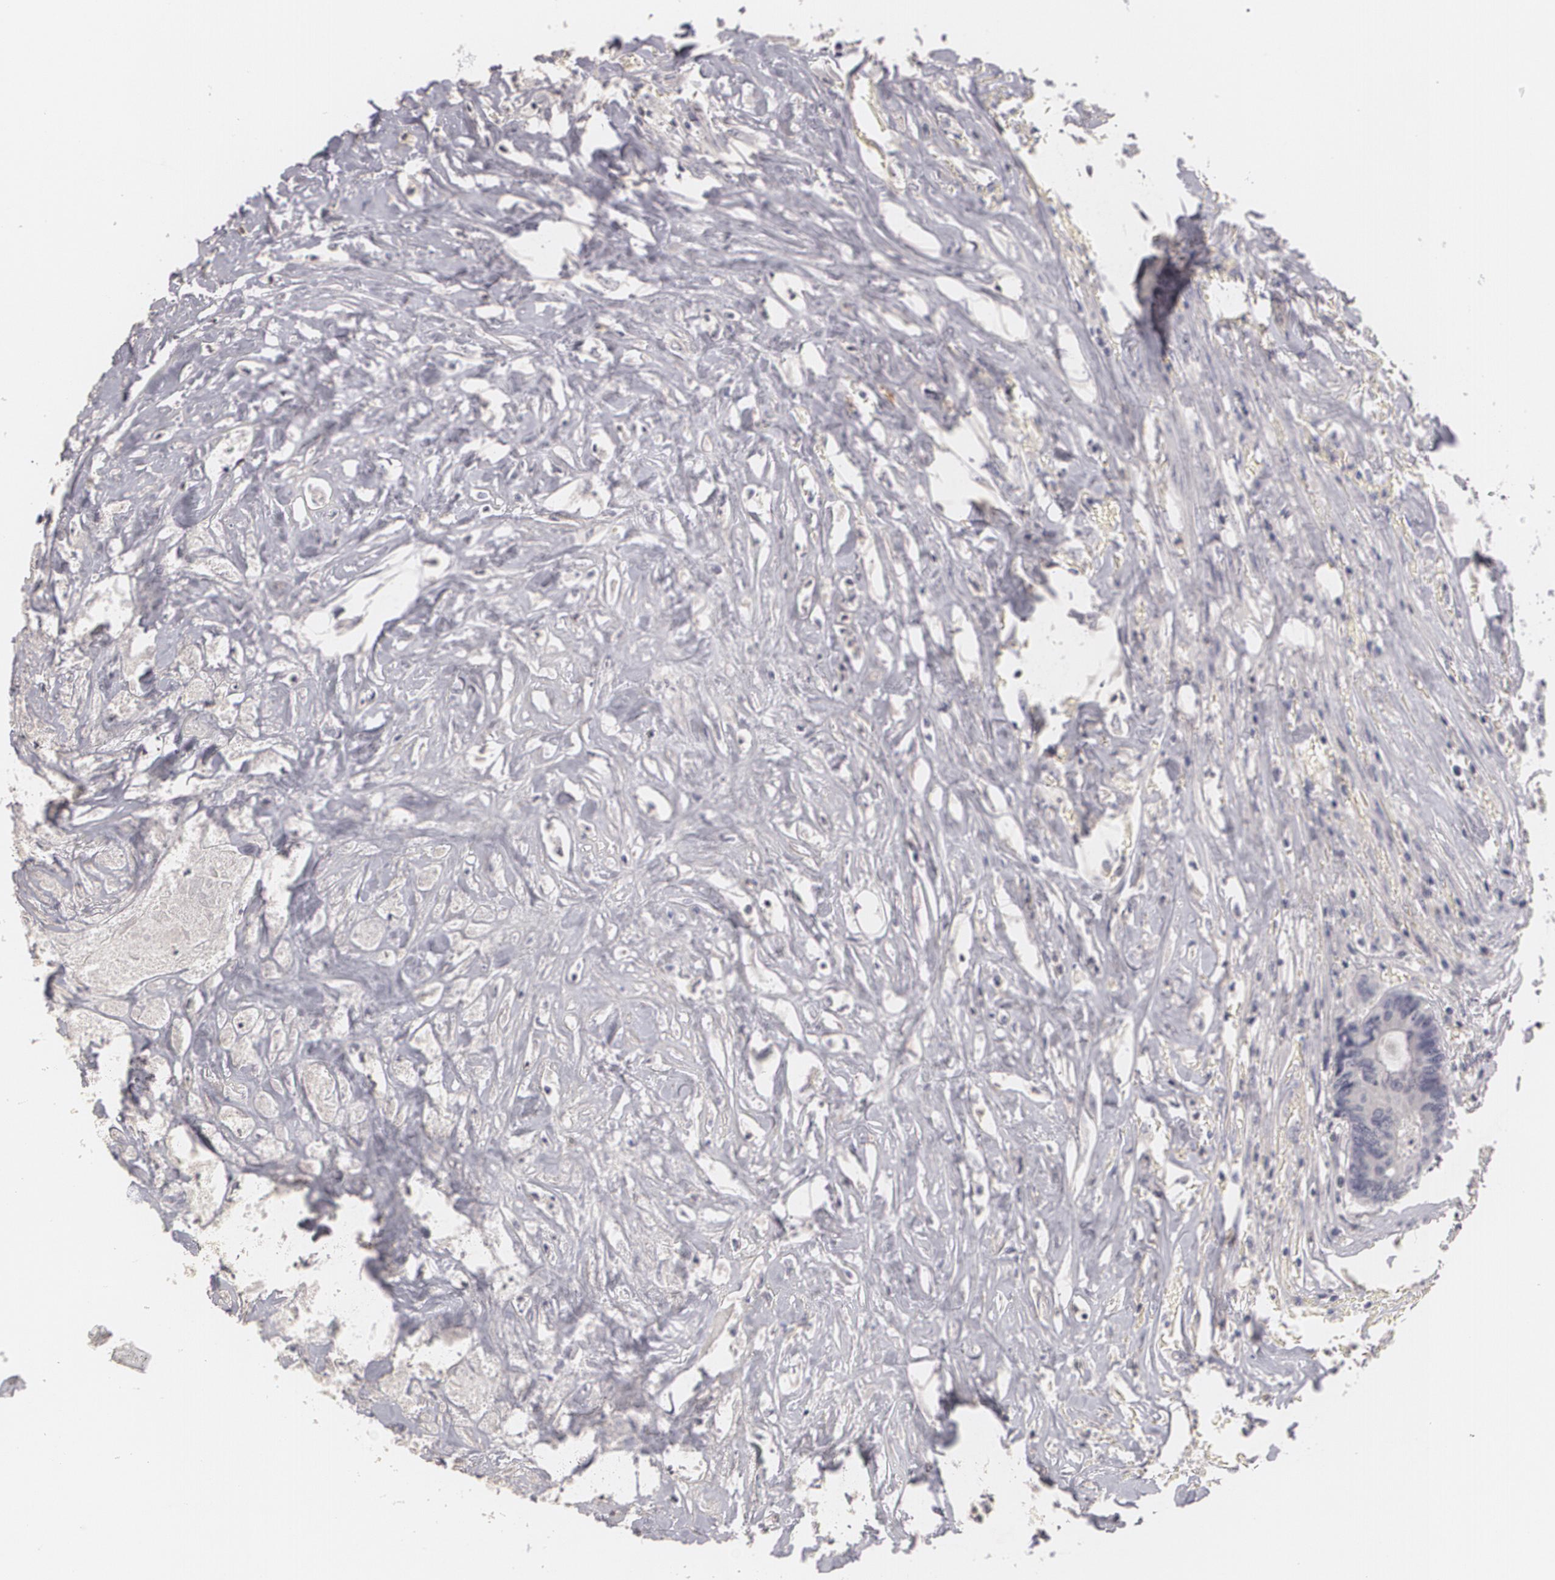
{"staining": {"intensity": "negative", "quantity": "none", "location": "none"}, "tissue": "colorectal cancer", "cell_type": "Tumor cells", "image_type": "cancer", "snomed": [{"axis": "morphology", "description": "Adenocarcinoma, NOS"}, {"axis": "topography", "description": "Rectum"}], "caption": "IHC of adenocarcinoma (colorectal) exhibits no staining in tumor cells.", "gene": "NGFR", "patient": {"sex": "male", "age": 55}}